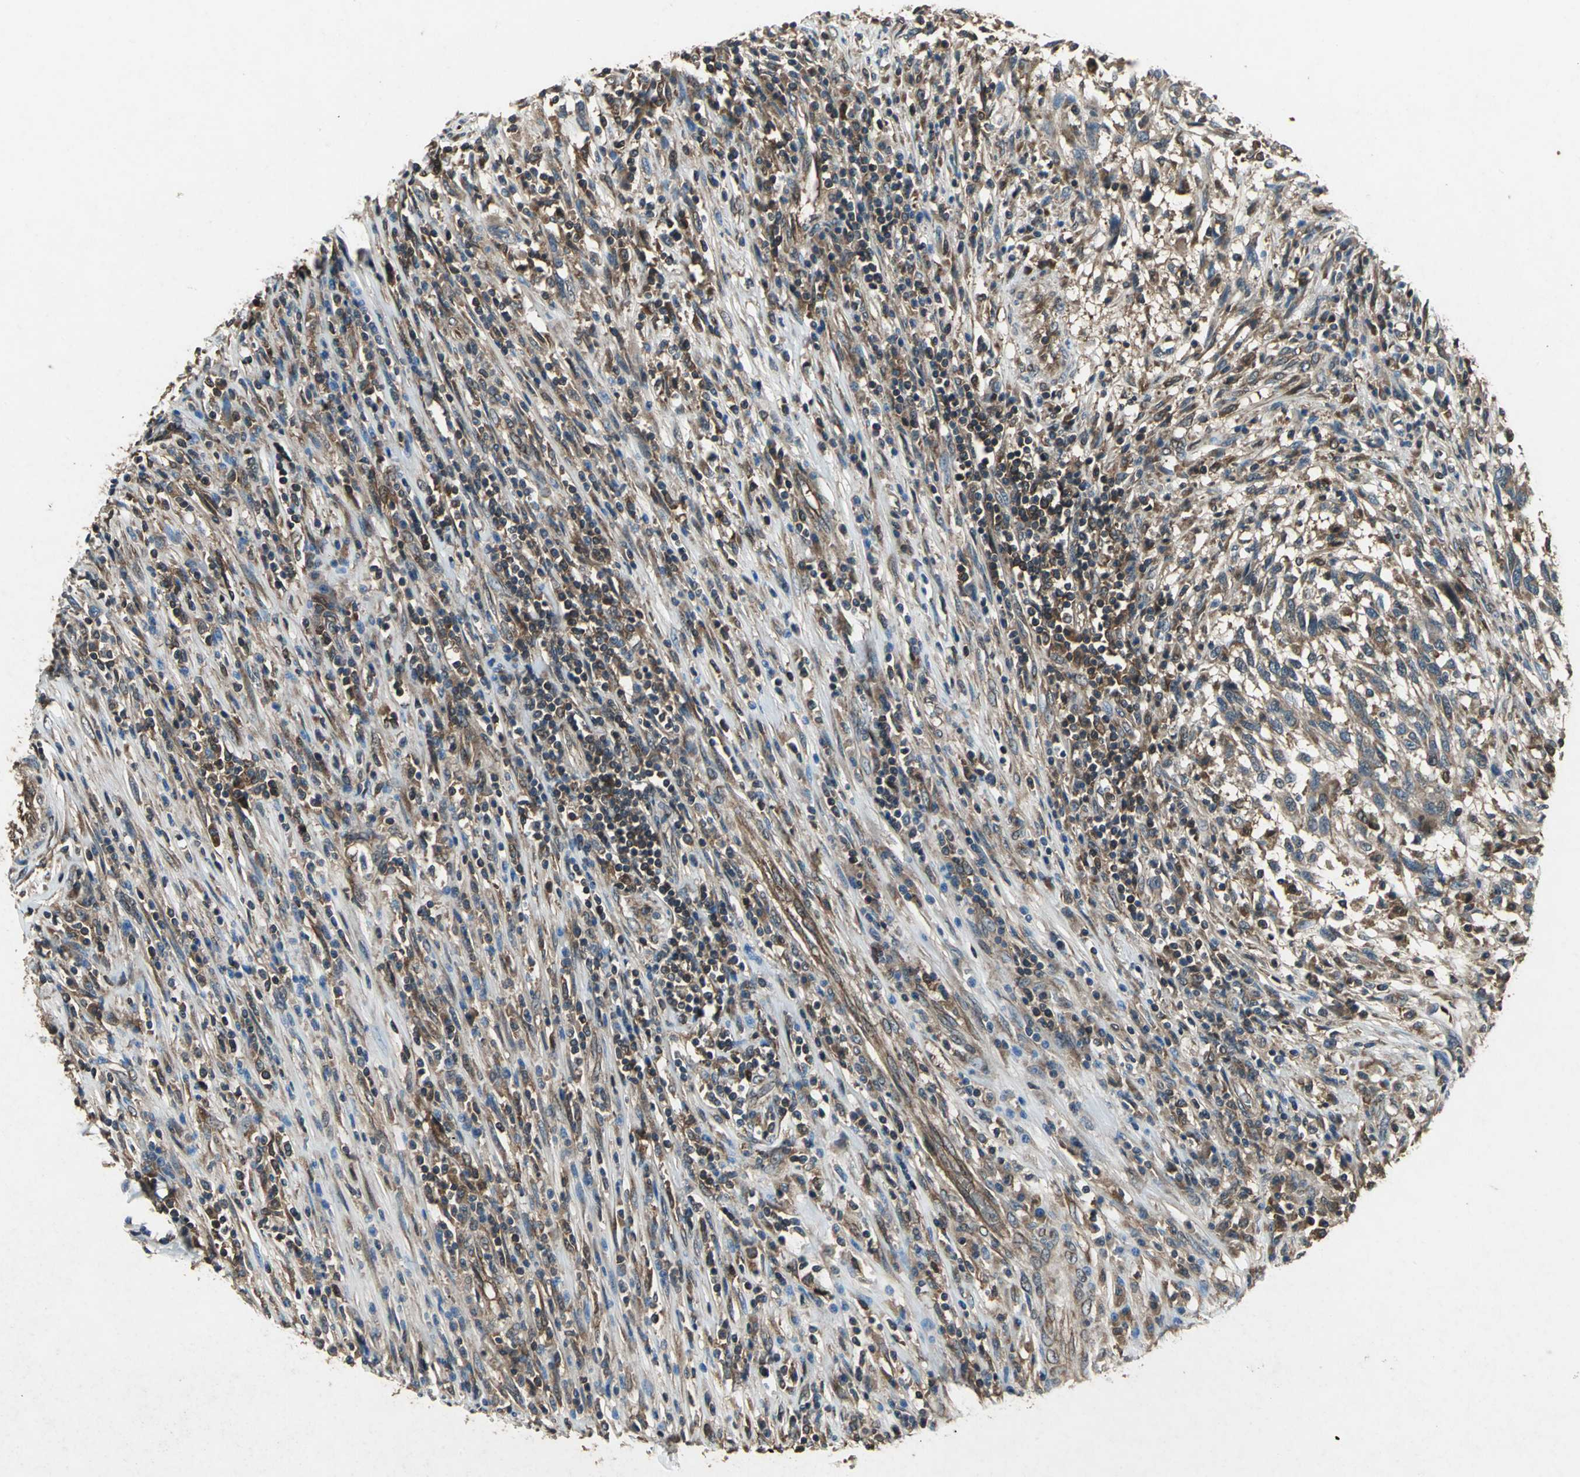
{"staining": {"intensity": "strong", "quantity": ">75%", "location": "cytoplasmic/membranous"}, "tissue": "melanoma", "cell_type": "Tumor cells", "image_type": "cancer", "snomed": [{"axis": "morphology", "description": "Malignant melanoma, Metastatic site"}, {"axis": "topography", "description": "Lymph node"}], "caption": "Melanoma tissue reveals strong cytoplasmic/membranous staining in approximately >75% of tumor cells", "gene": "CAPN1", "patient": {"sex": "male", "age": 61}}